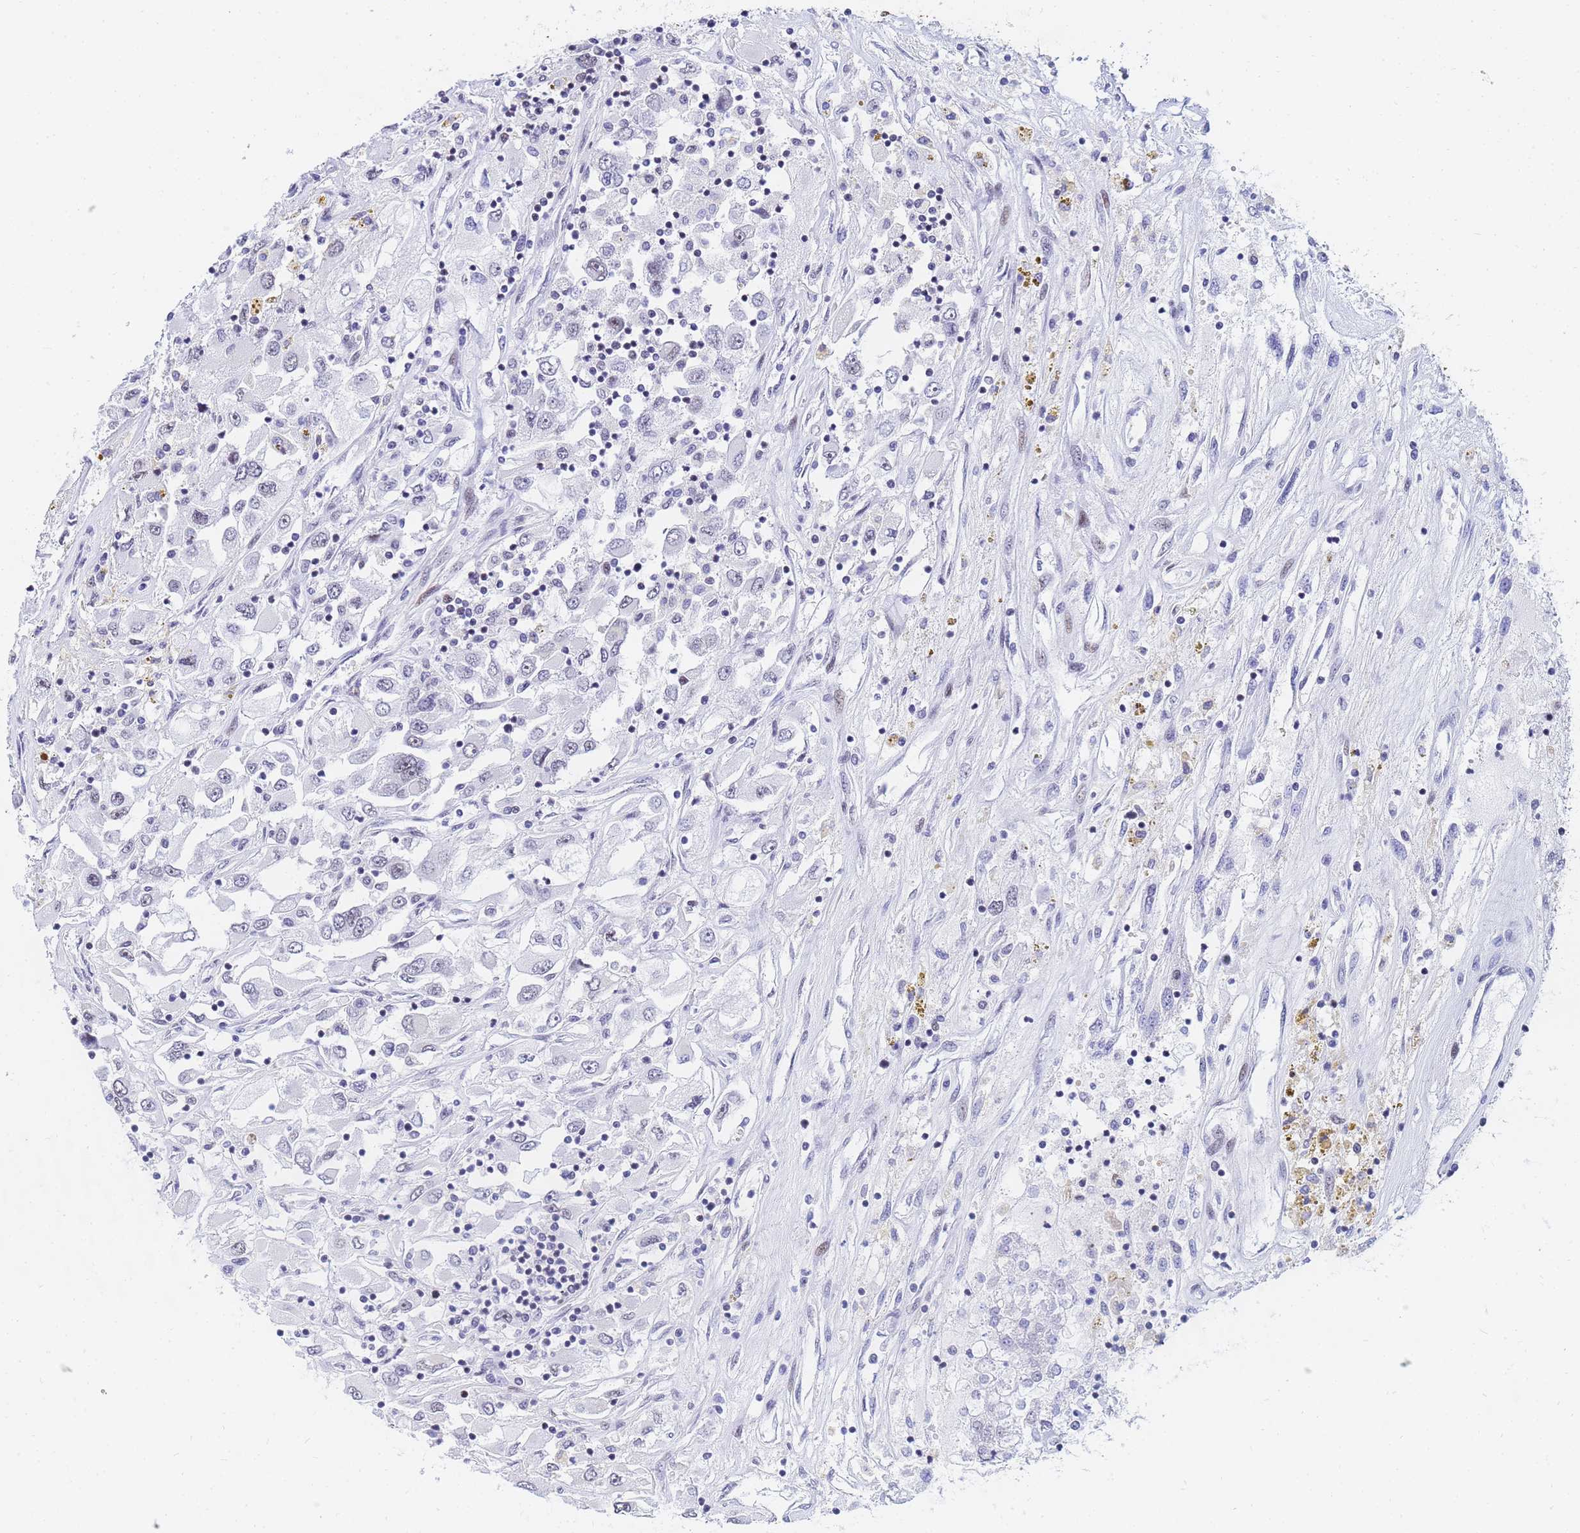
{"staining": {"intensity": "negative", "quantity": "none", "location": "none"}, "tissue": "renal cancer", "cell_type": "Tumor cells", "image_type": "cancer", "snomed": [{"axis": "morphology", "description": "Adenocarcinoma, NOS"}, {"axis": "topography", "description": "Kidney"}], "caption": "A photomicrograph of human renal adenocarcinoma is negative for staining in tumor cells. (Stains: DAB (3,3'-diaminobenzidine) immunohistochemistry with hematoxylin counter stain, Microscopy: brightfield microscopy at high magnification).", "gene": "CKMT1A", "patient": {"sex": "female", "age": 52}}